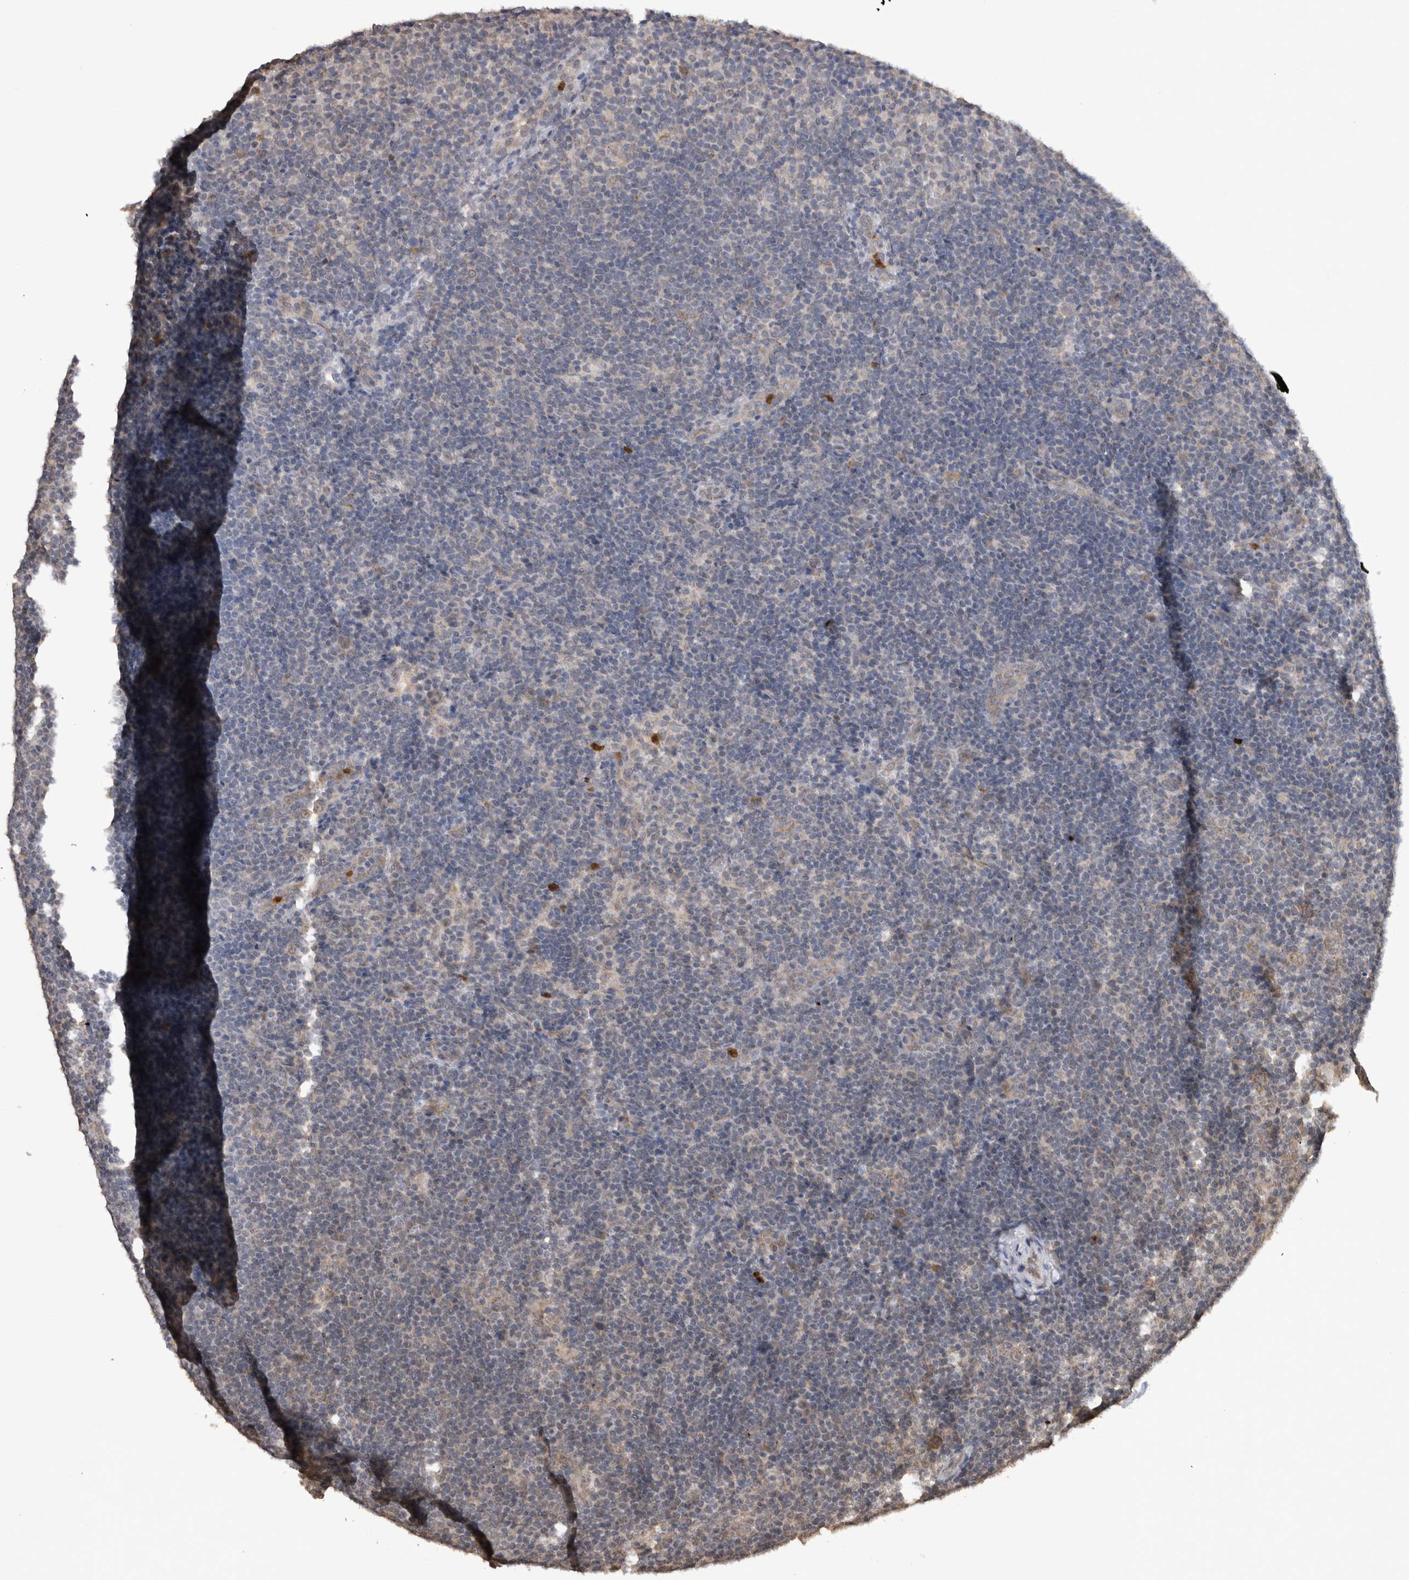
{"staining": {"intensity": "moderate", "quantity": "25%-75%", "location": "cytoplasmic/membranous"}, "tissue": "lymphoma", "cell_type": "Tumor cells", "image_type": "cancer", "snomed": [{"axis": "morphology", "description": "Hodgkin's disease, NOS"}, {"axis": "topography", "description": "Lymph node"}], "caption": "Protein staining reveals moderate cytoplasmic/membranous positivity in about 25%-75% of tumor cells in lymphoma.", "gene": "PAK4", "patient": {"sex": "female", "age": 57}}